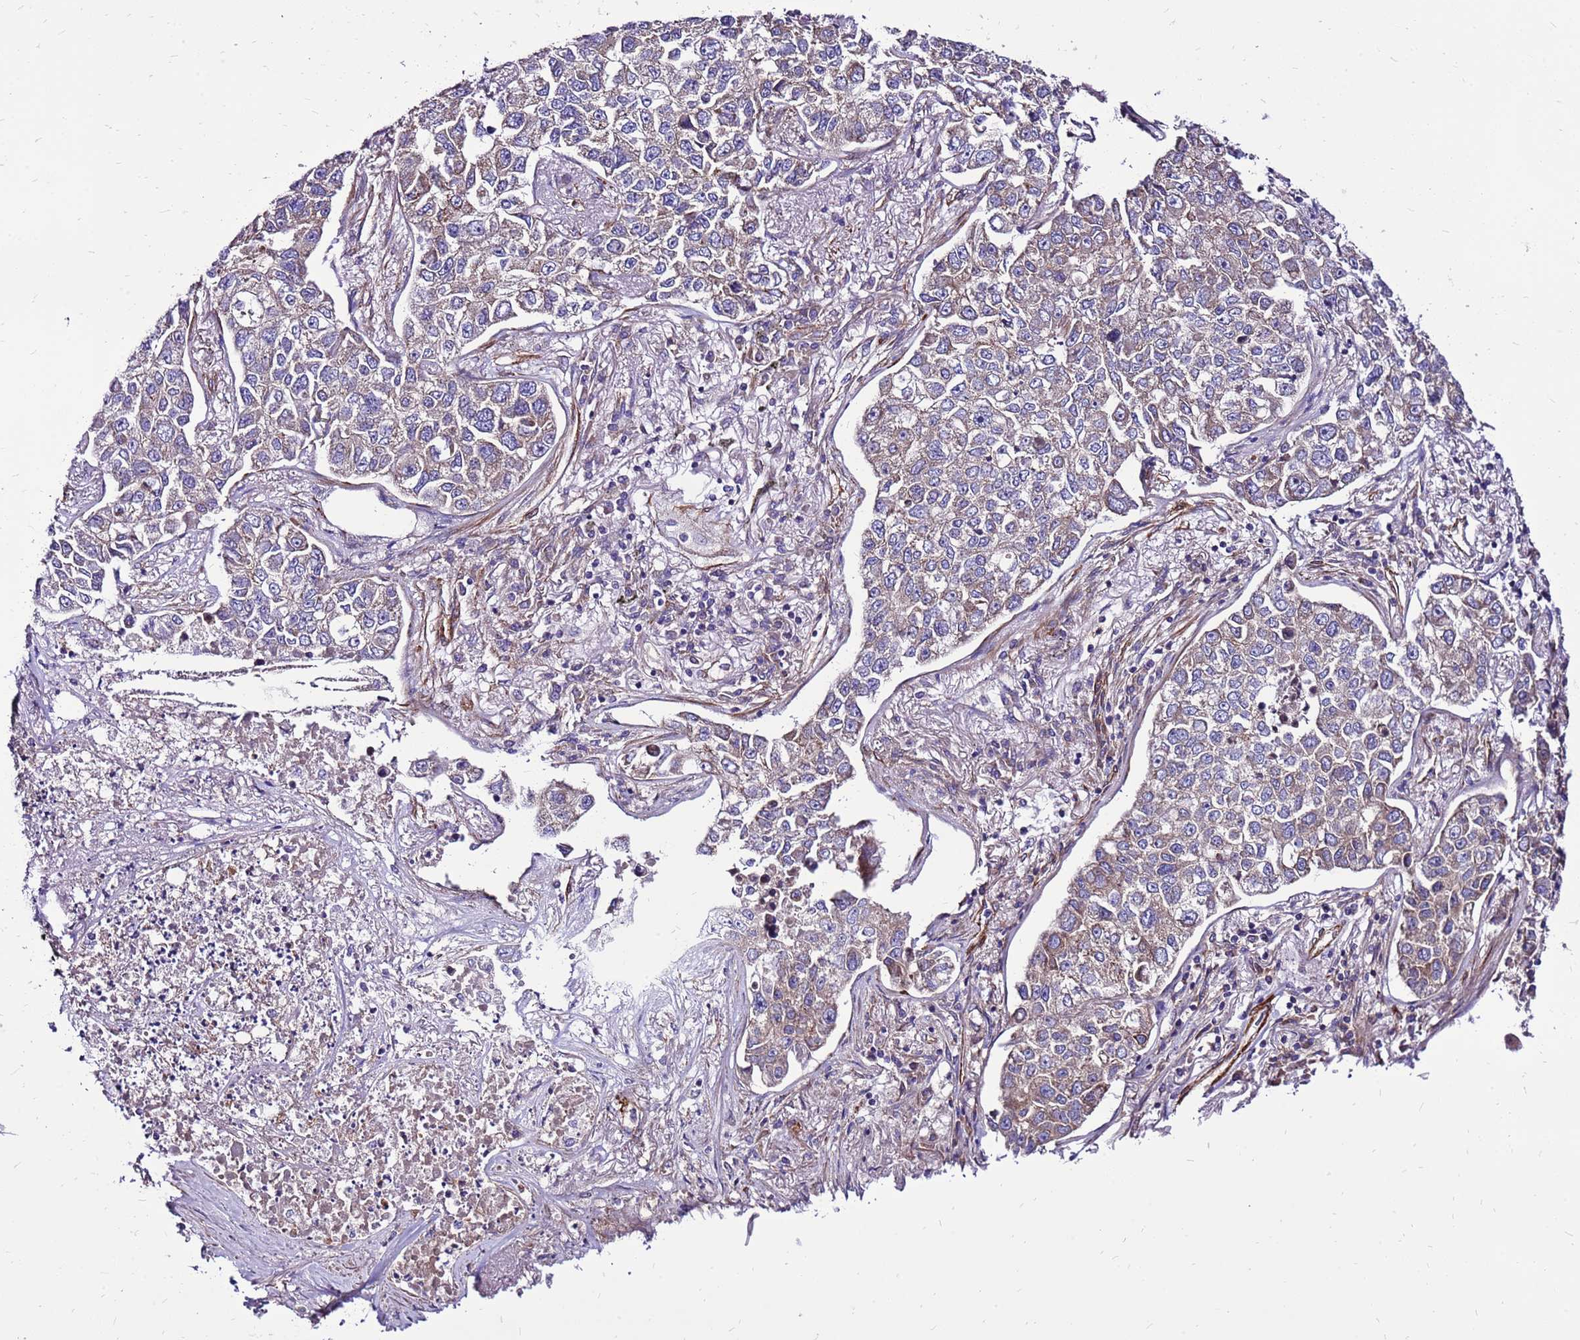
{"staining": {"intensity": "weak", "quantity": ">75%", "location": "cytoplasmic/membranous"}, "tissue": "lung cancer", "cell_type": "Tumor cells", "image_type": "cancer", "snomed": [{"axis": "morphology", "description": "Adenocarcinoma, NOS"}, {"axis": "topography", "description": "Lung"}], "caption": "Protein staining of adenocarcinoma (lung) tissue reveals weak cytoplasmic/membranous staining in approximately >75% of tumor cells.", "gene": "EI24", "patient": {"sex": "male", "age": 49}}